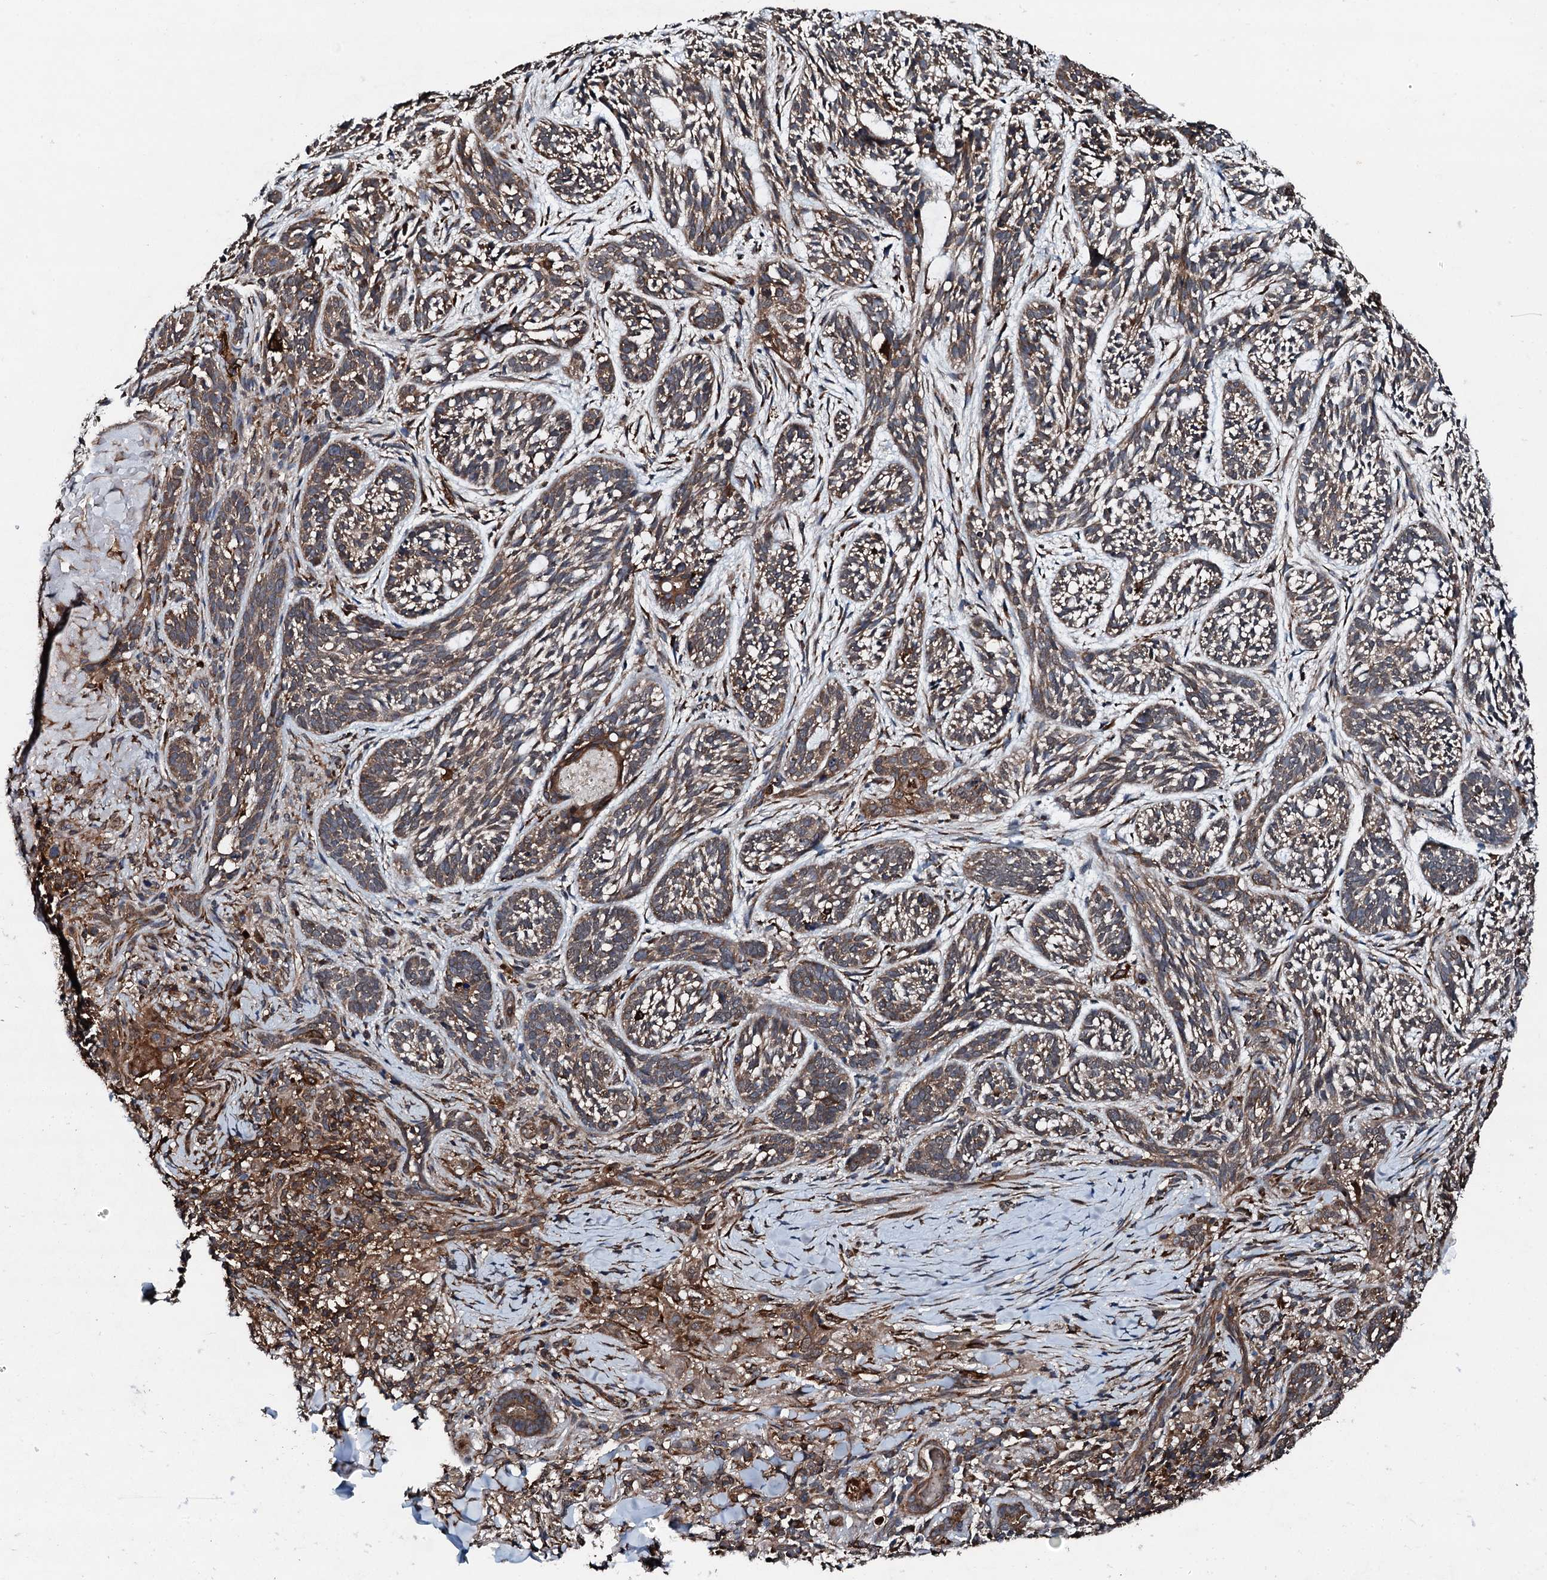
{"staining": {"intensity": "moderate", "quantity": ">75%", "location": "cytoplasmic/membranous"}, "tissue": "skin cancer", "cell_type": "Tumor cells", "image_type": "cancer", "snomed": [{"axis": "morphology", "description": "Basal cell carcinoma"}, {"axis": "topography", "description": "Skin"}], "caption": "Basal cell carcinoma (skin) stained for a protein (brown) shows moderate cytoplasmic/membranous positive expression in approximately >75% of tumor cells.", "gene": "EDC4", "patient": {"sex": "male", "age": 71}}